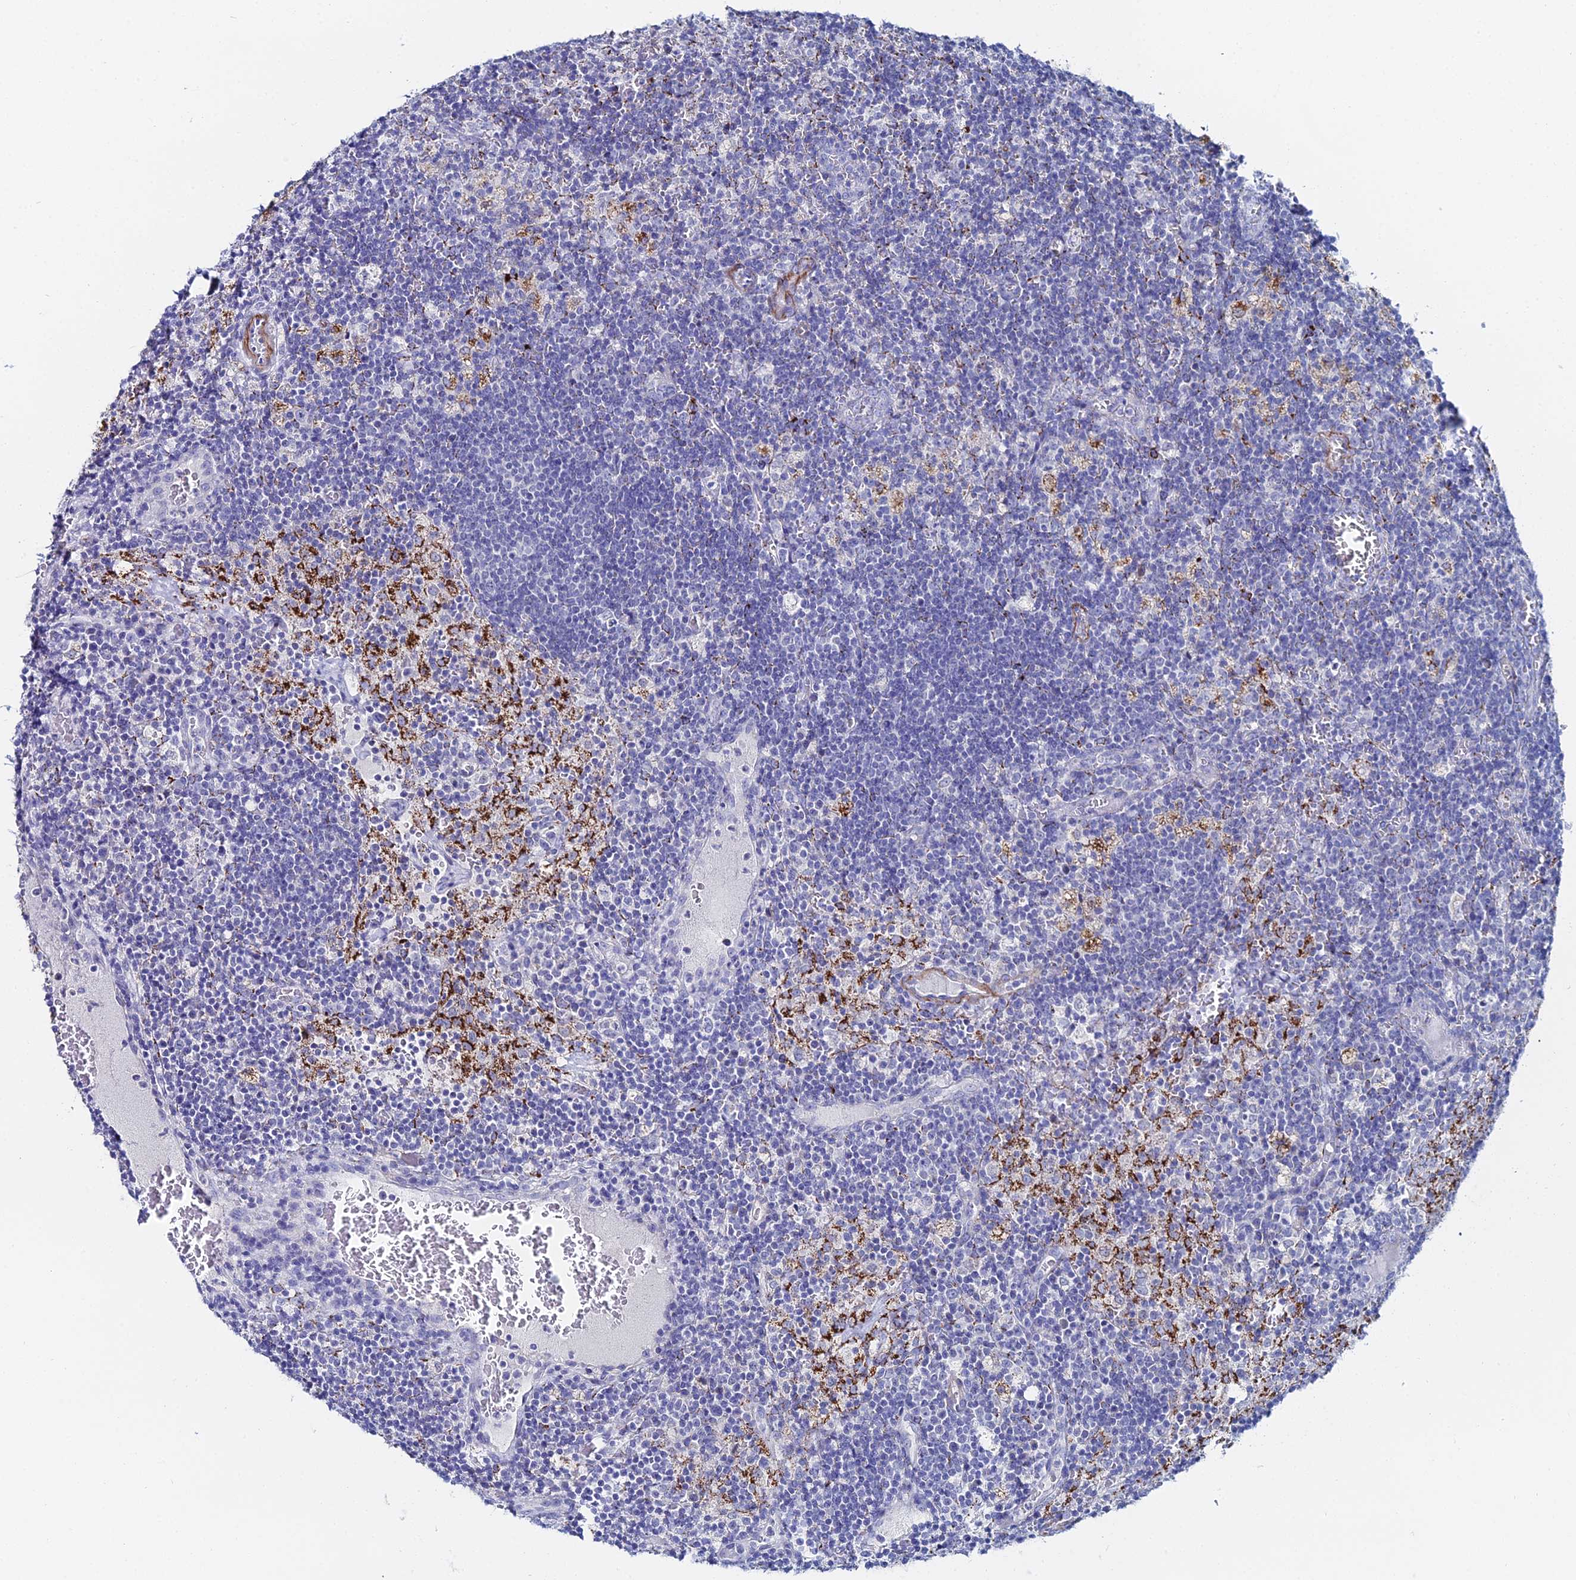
{"staining": {"intensity": "negative", "quantity": "none", "location": "none"}, "tissue": "lymph node", "cell_type": "Non-germinal center cells", "image_type": "normal", "snomed": [{"axis": "morphology", "description": "Normal tissue, NOS"}, {"axis": "topography", "description": "Lymph node"}], "caption": "A micrograph of human lymph node is negative for staining in non-germinal center cells.", "gene": "DHX34", "patient": {"sex": "male", "age": 58}}